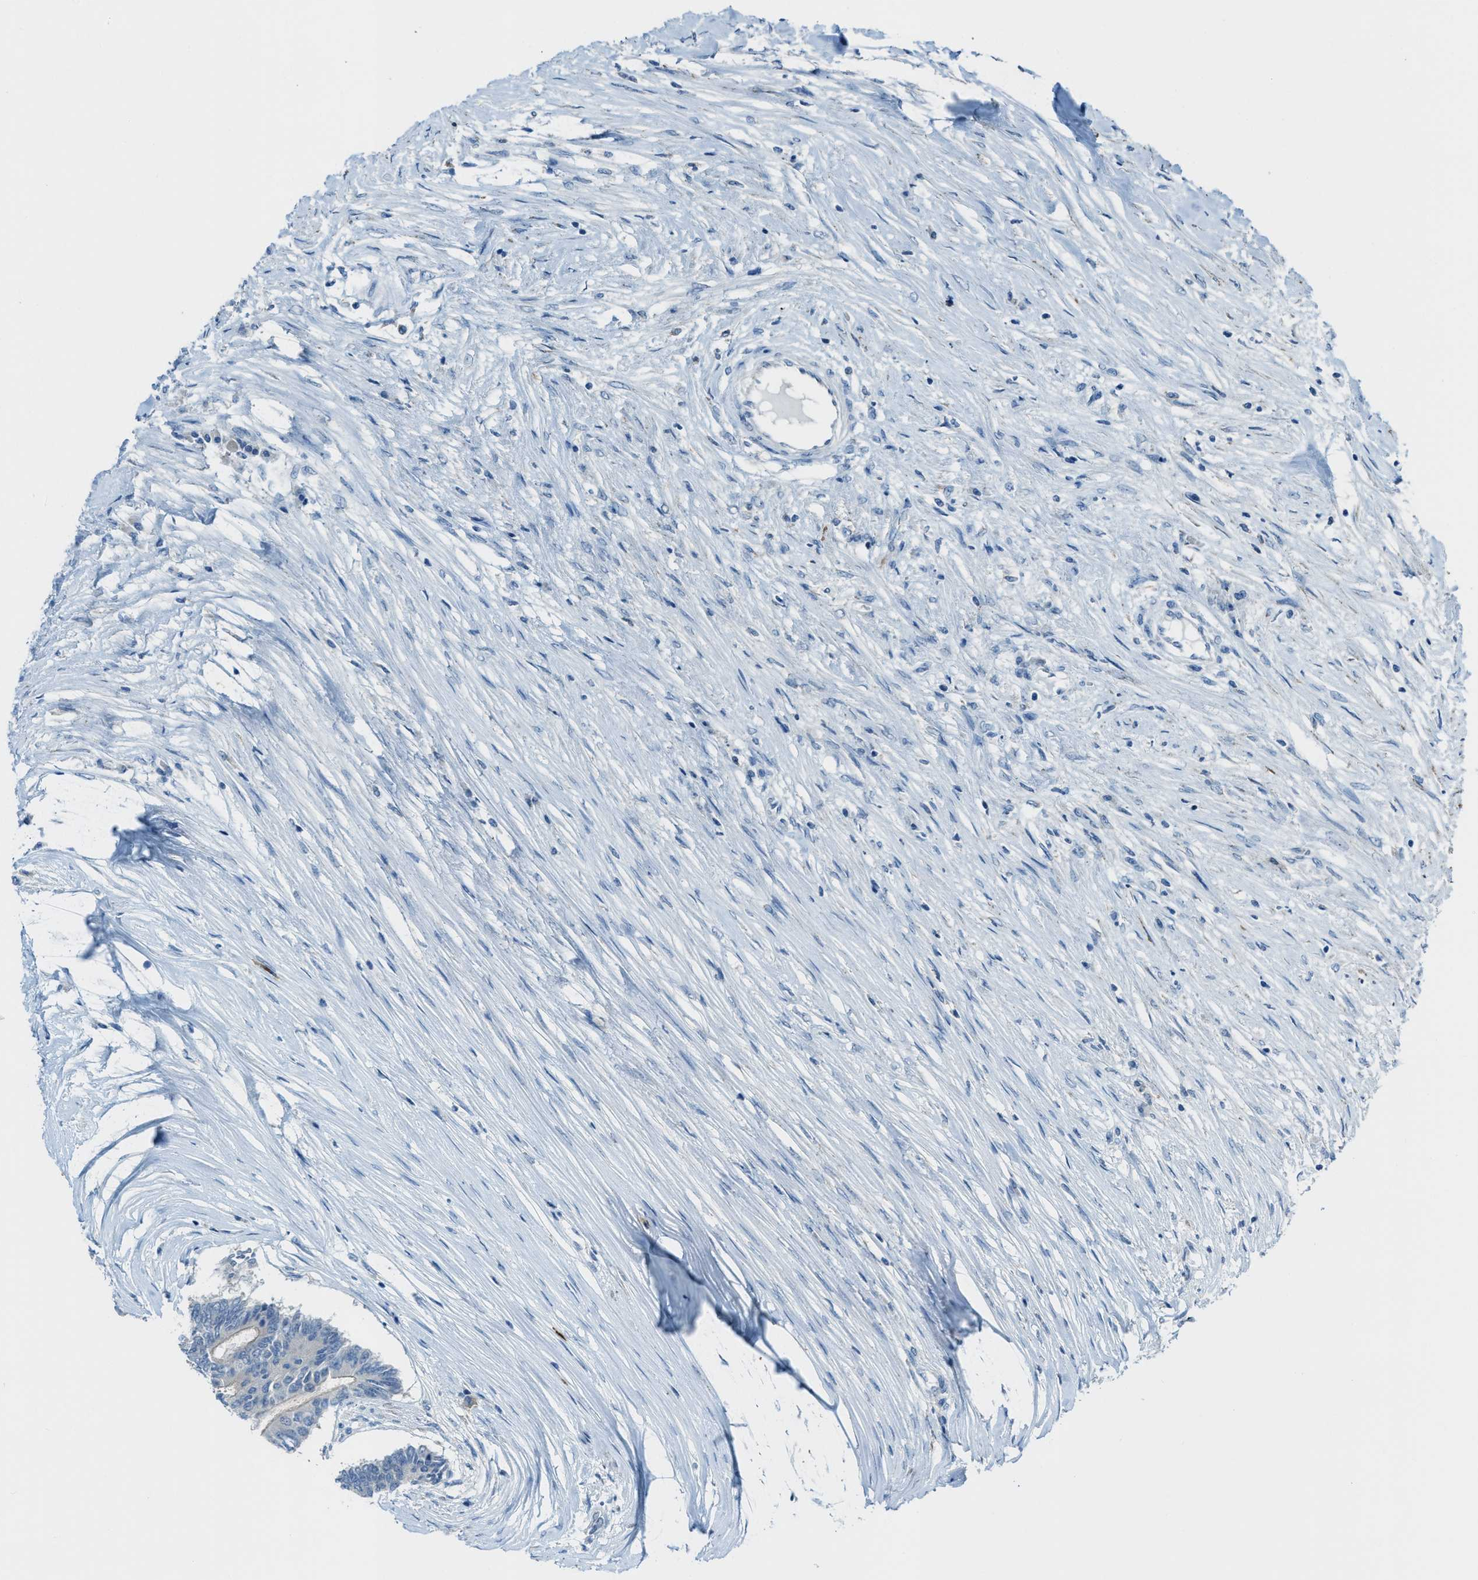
{"staining": {"intensity": "negative", "quantity": "none", "location": "none"}, "tissue": "colorectal cancer", "cell_type": "Tumor cells", "image_type": "cancer", "snomed": [{"axis": "morphology", "description": "Adenocarcinoma, NOS"}, {"axis": "topography", "description": "Rectum"}], "caption": "This is an immunohistochemistry (IHC) image of colorectal cancer (adenocarcinoma). There is no staining in tumor cells.", "gene": "CDON", "patient": {"sex": "male", "age": 63}}